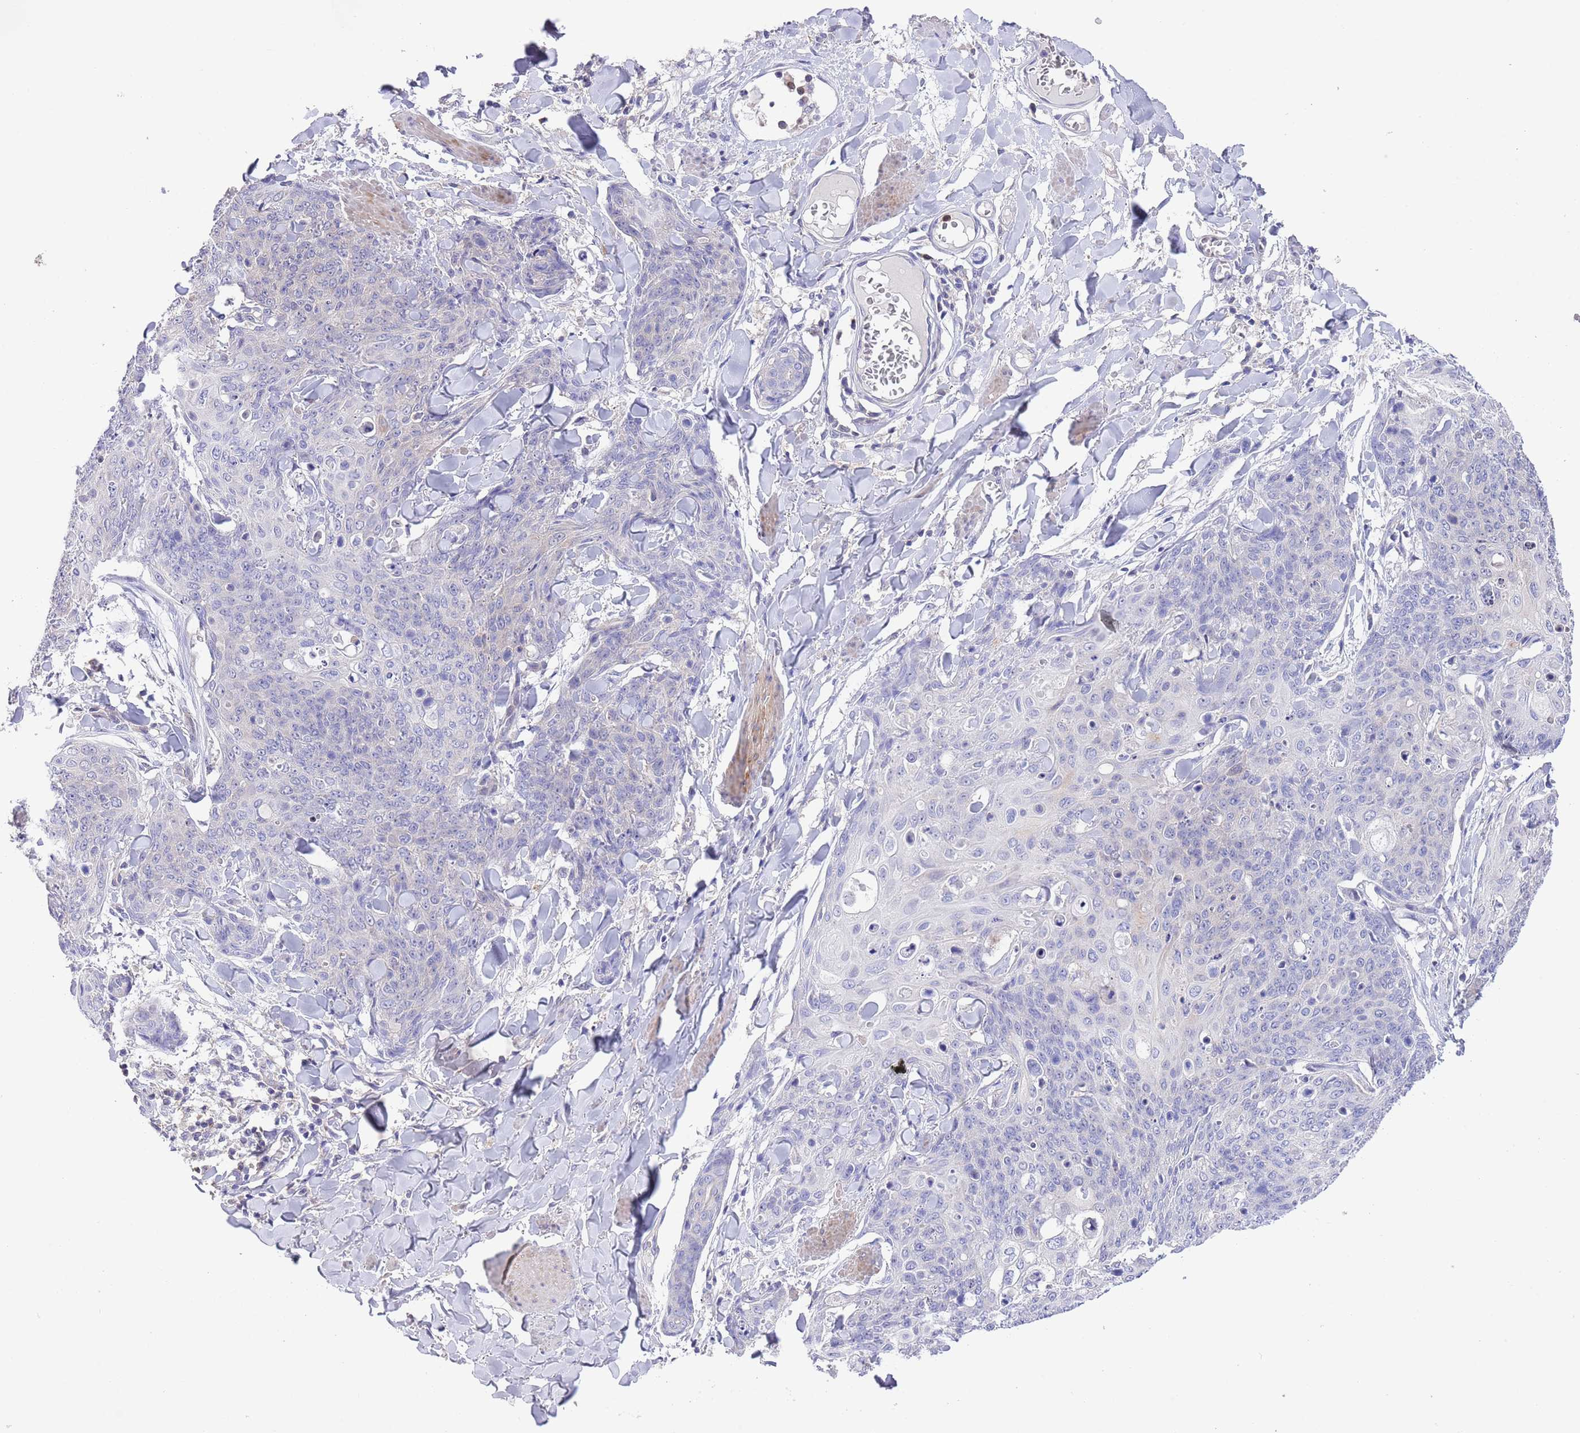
{"staining": {"intensity": "negative", "quantity": "none", "location": "none"}, "tissue": "skin cancer", "cell_type": "Tumor cells", "image_type": "cancer", "snomed": [{"axis": "morphology", "description": "Squamous cell carcinoma, NOS"}, {"axis": "topography", "description": "Skin"}, {"axis": "topography", "description": "Vulva"}], "caption": "This is an IHC histopathology image of skin squamous cell carcinoma. There is no expression in tumor cells.", "gene": "PRR32", "patient": {"sex": "female", "age": 85}}